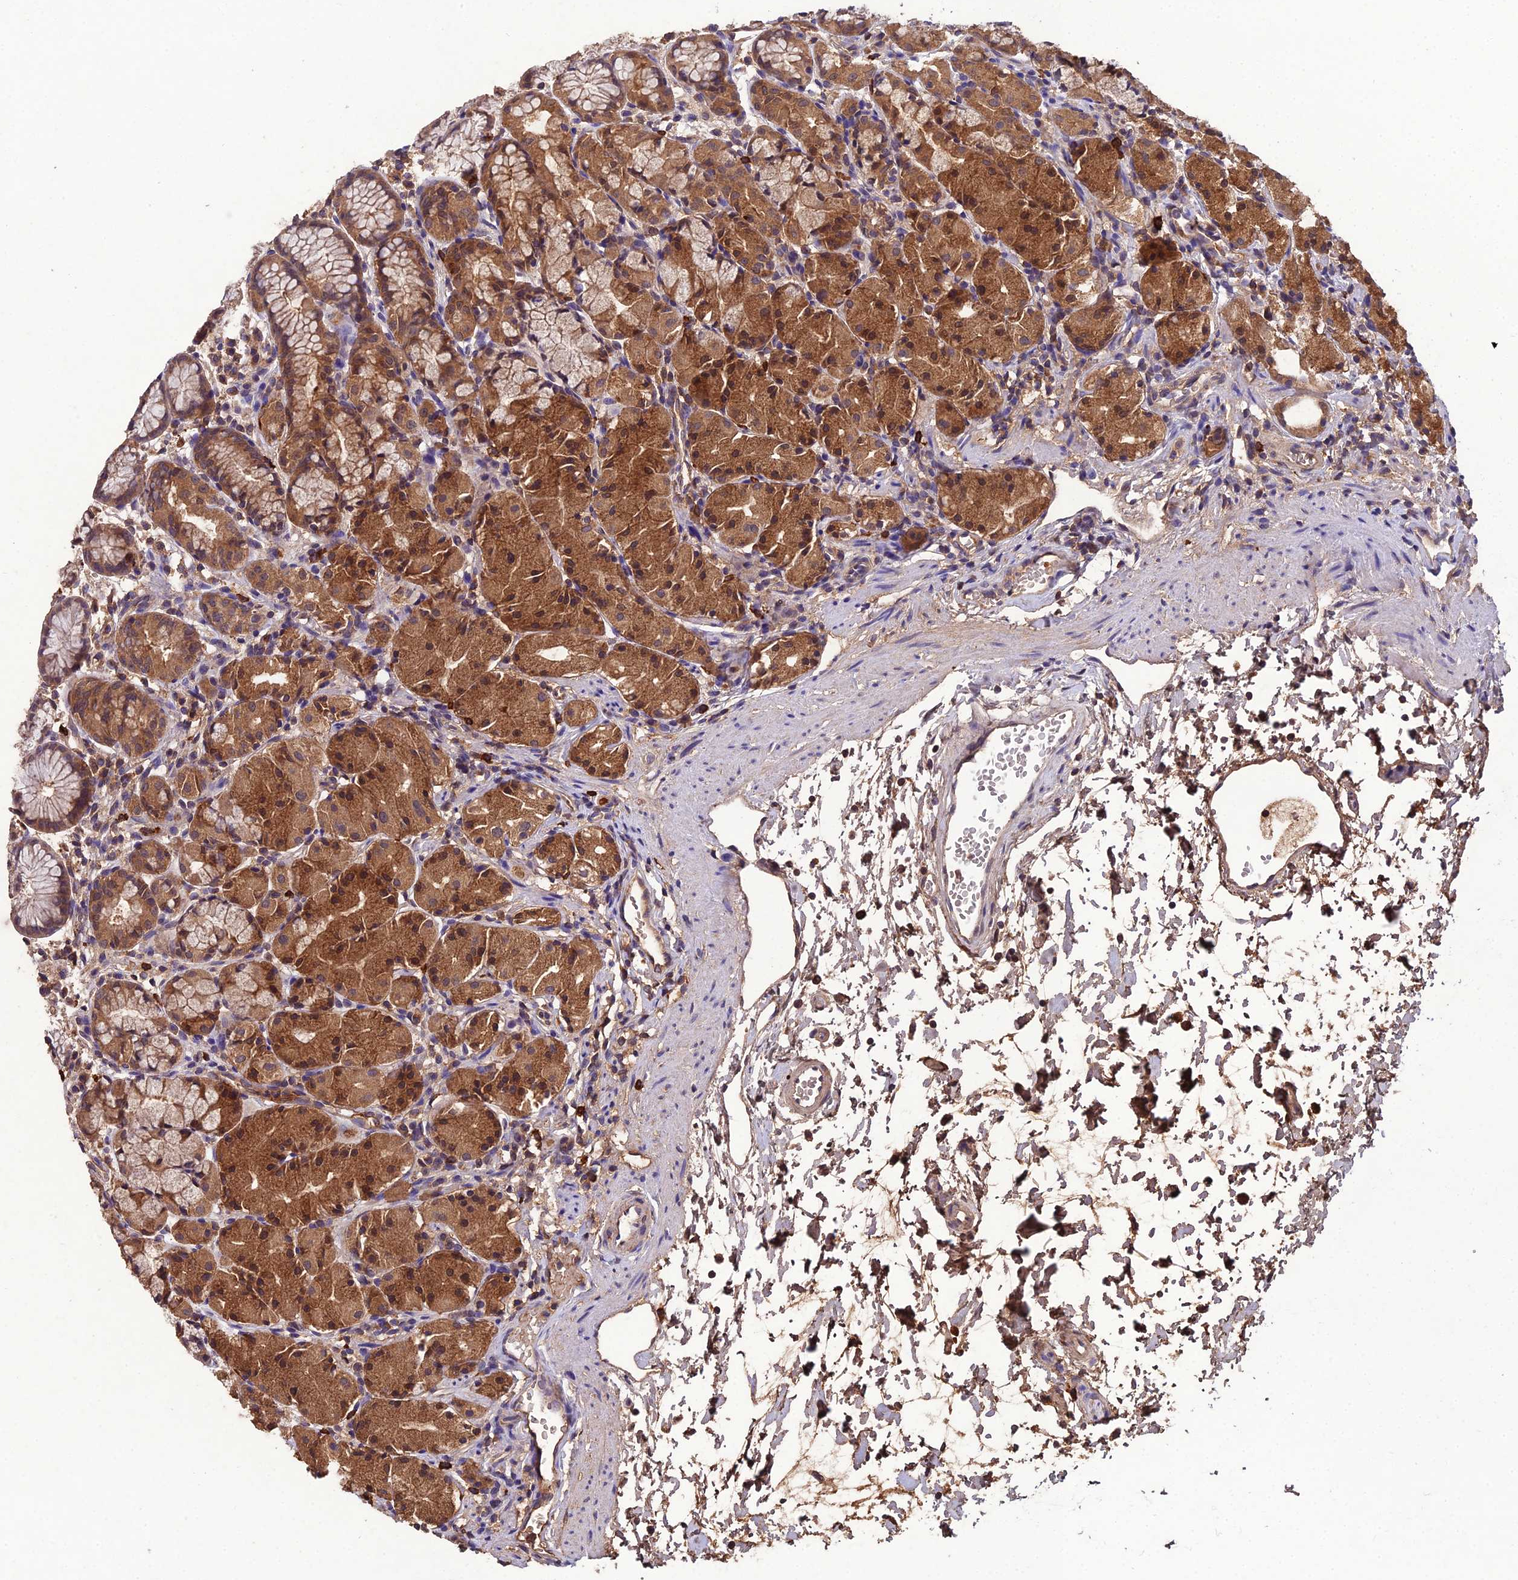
{"staining": {"intensity": "moderate", "quantity": ">75%", "location": "cytoplasmic/membranous"}, "tissue": "stomach", "cell_type": "Glandular cells", "image_type": "normal", "snomed": [{"axis": "morphology", "description": "Normal tissue, NOS"}, {"axis": "topography", "description": "Stomach, upper"}], "caption": "Immunohistochemistry (IHC) photomicrograph of normal stomach: human stomach stained using immunohistochemistry (IHC) demonstrates medium levels of moderate protein expression localized specifically in the cytoplasmic/membranous of glandular cells, appearing as a cytoplasmic/membranous brown color.", "gene": "TMEM258", "patient": {"sex": "male", "age": 47}}